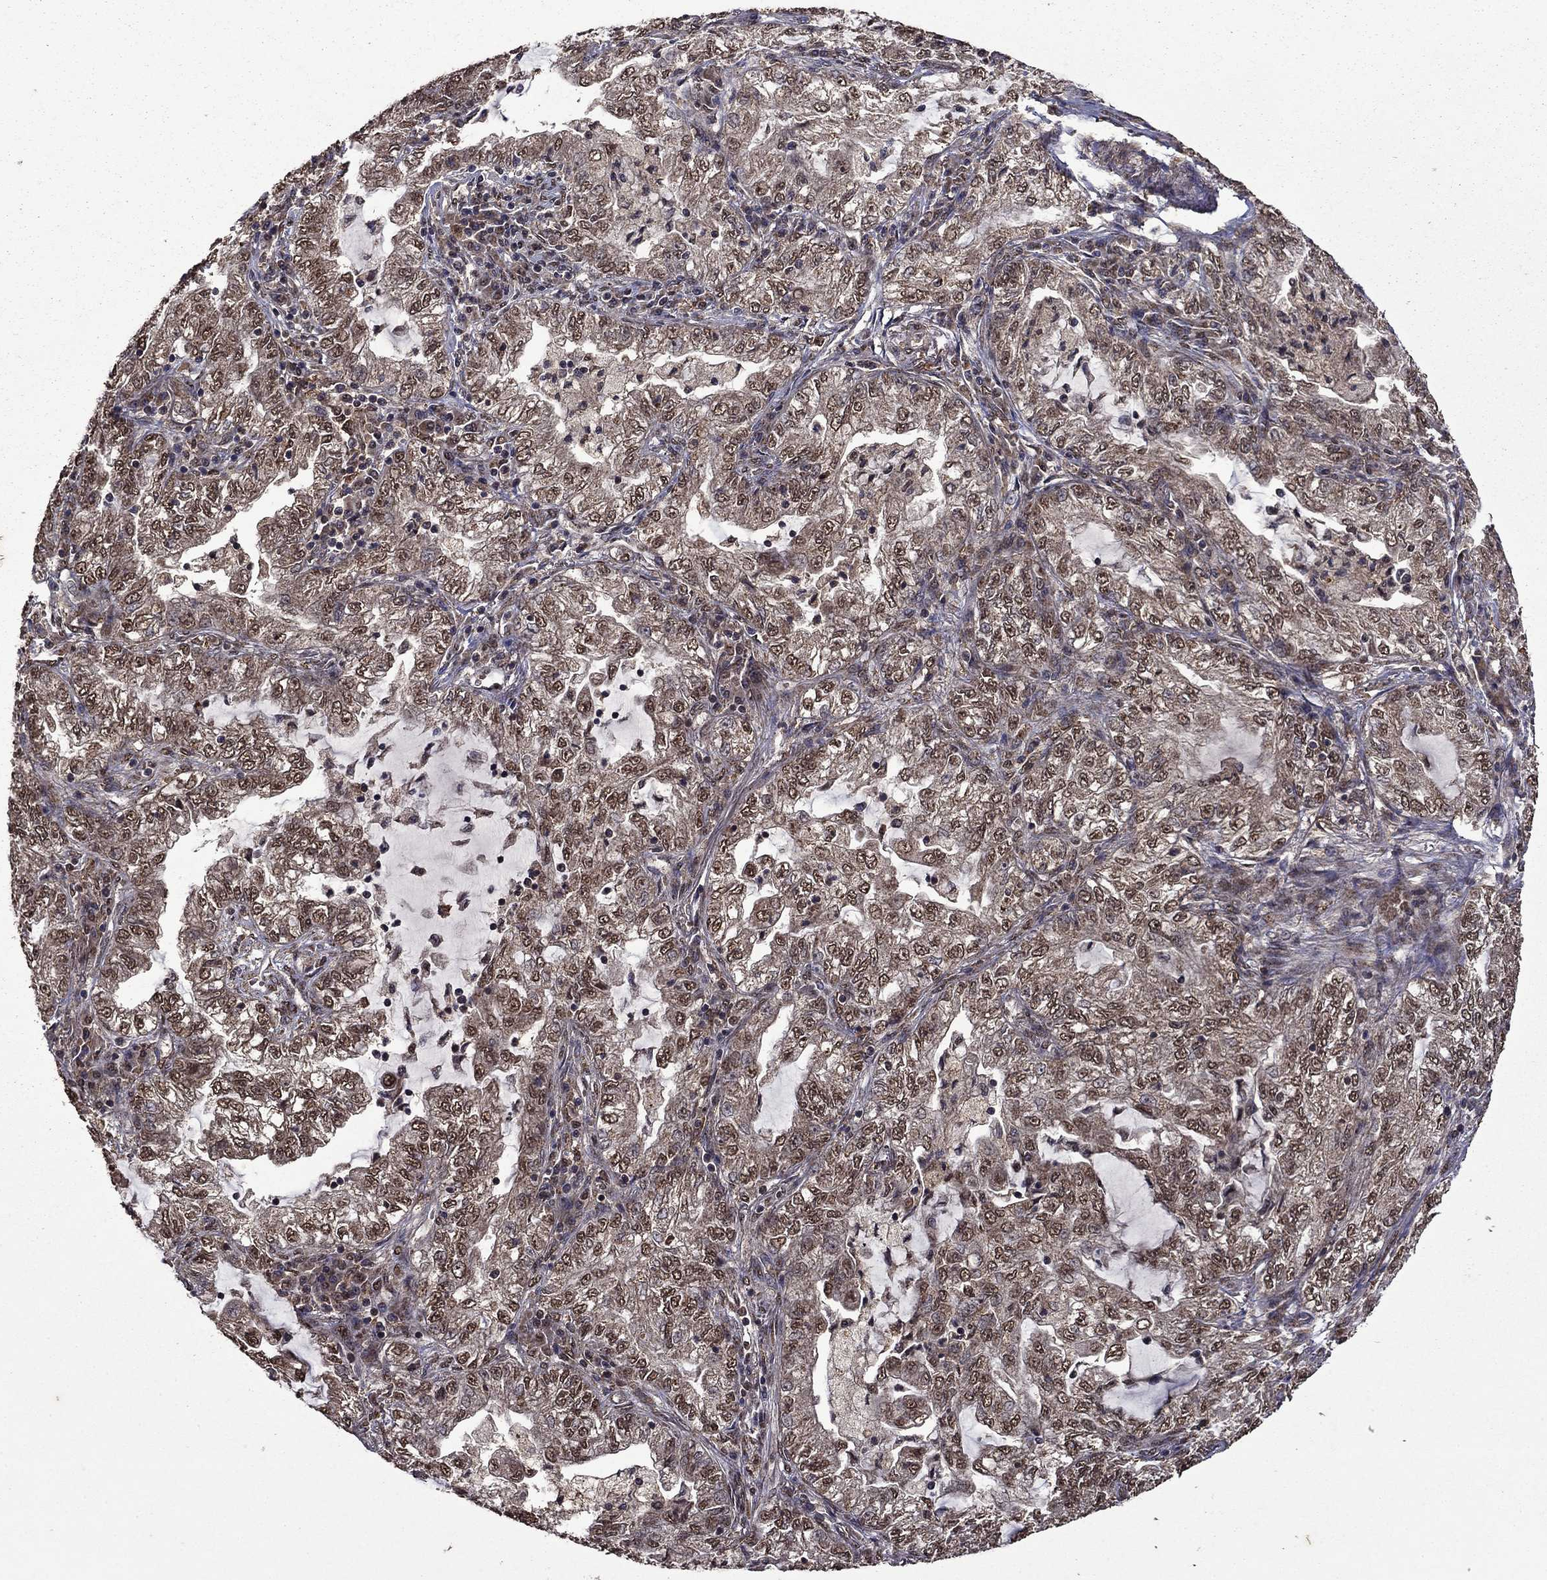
{"staining": {"intensity": "moderate", "quantity": ">75%", "location": "cytoplasmic/membranous,nuclear"}, "tissue": "lung cancer", "cell_type": "Tumor cells", "image_type": "cancer", "snomed": [{"axis": "morphology", "description": "Adenocarcinoma, NOS"}, {"axis": "topography", "description": "Lung"}], "caption": "Brown immunohistochemical staining in lung adenocarcinoma displays moderate cytoplasmic/membranous and nuclear expression in about >75% of tumor cells.", "gene": "ITM2B", "patient": {"sex": "female", "age": 73}}